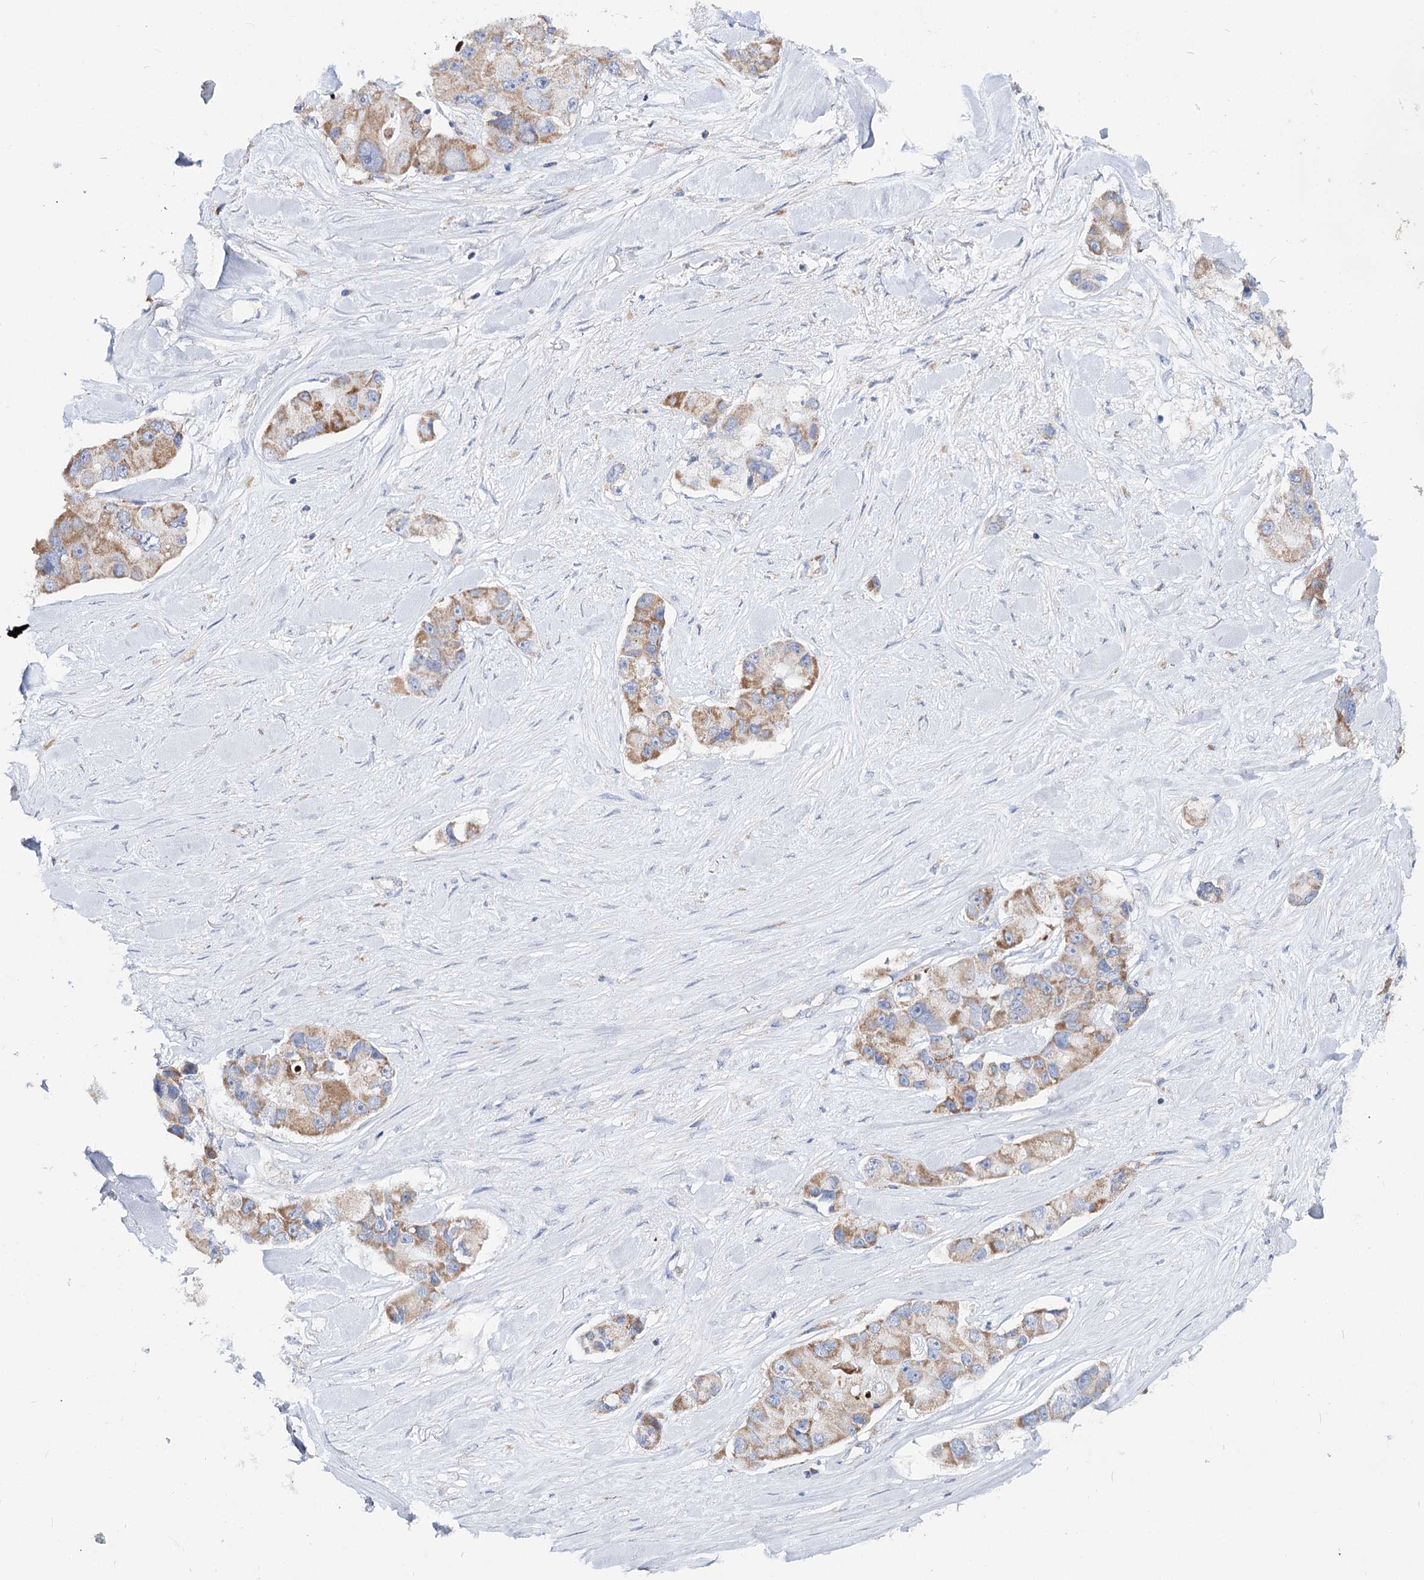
{"staining": {"intensity": "moderate", "quantity": ">75%", "location": "cytoplasmic/membranous"}, "tissue": "lung cancer", "cell_type": "Tumor cells", "image_type": "cancer", "snomed": [{"axis": "morphology", "description": "Adenocarcinoma, NOS"}, {"axis": "topography", "description": "Lung"}], "caption": "Lung cancer (adenocarcinoma) tissue demonstrates moderate cytoplasmic/membranous expression in approximately >75% of tumor cells Using DAB (brown) and hematoxylin (blue) stains, captured at high magnification using brightfield microscopy.", "gene": "MCCC2", "patient": {"sex": "female", "age": 54}}